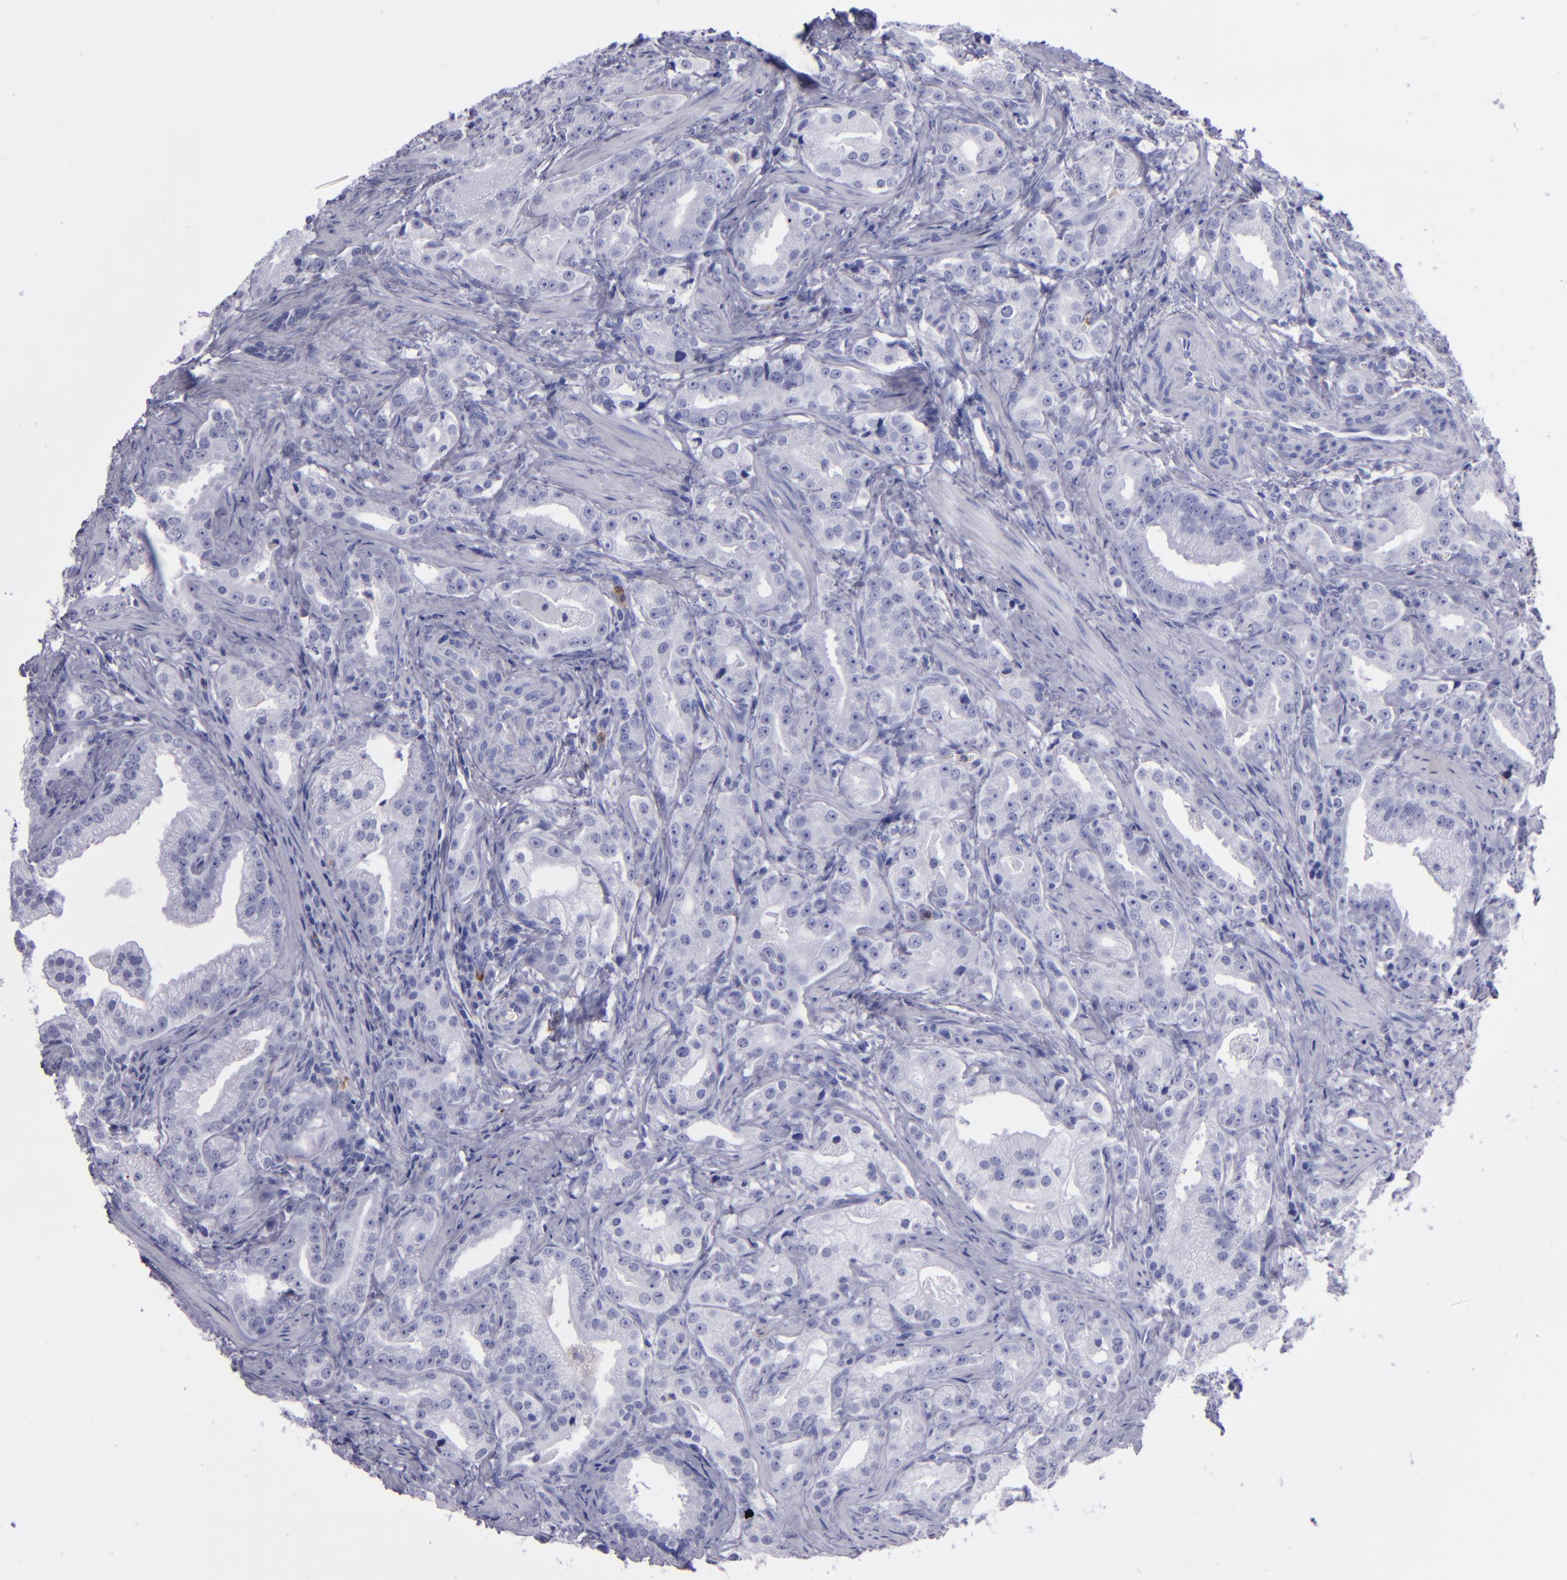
{"staining": {"intensity": "negative", "quantity": "none", "location": "none"}, "tissue": "prostate cancer", "cell_type": "Tumor cells", "image_type": "cancer", "snomed": [{"axis": "morphology", "description": "Adenocarcinoma, Low grade"}, {"axis": "topography", "description": "Prostate"}], "caption": "Tumor cells show no significant protein staining in prostate cancer.", "gene": "CR1", "patient": {"sex": "male", "age": 59}}